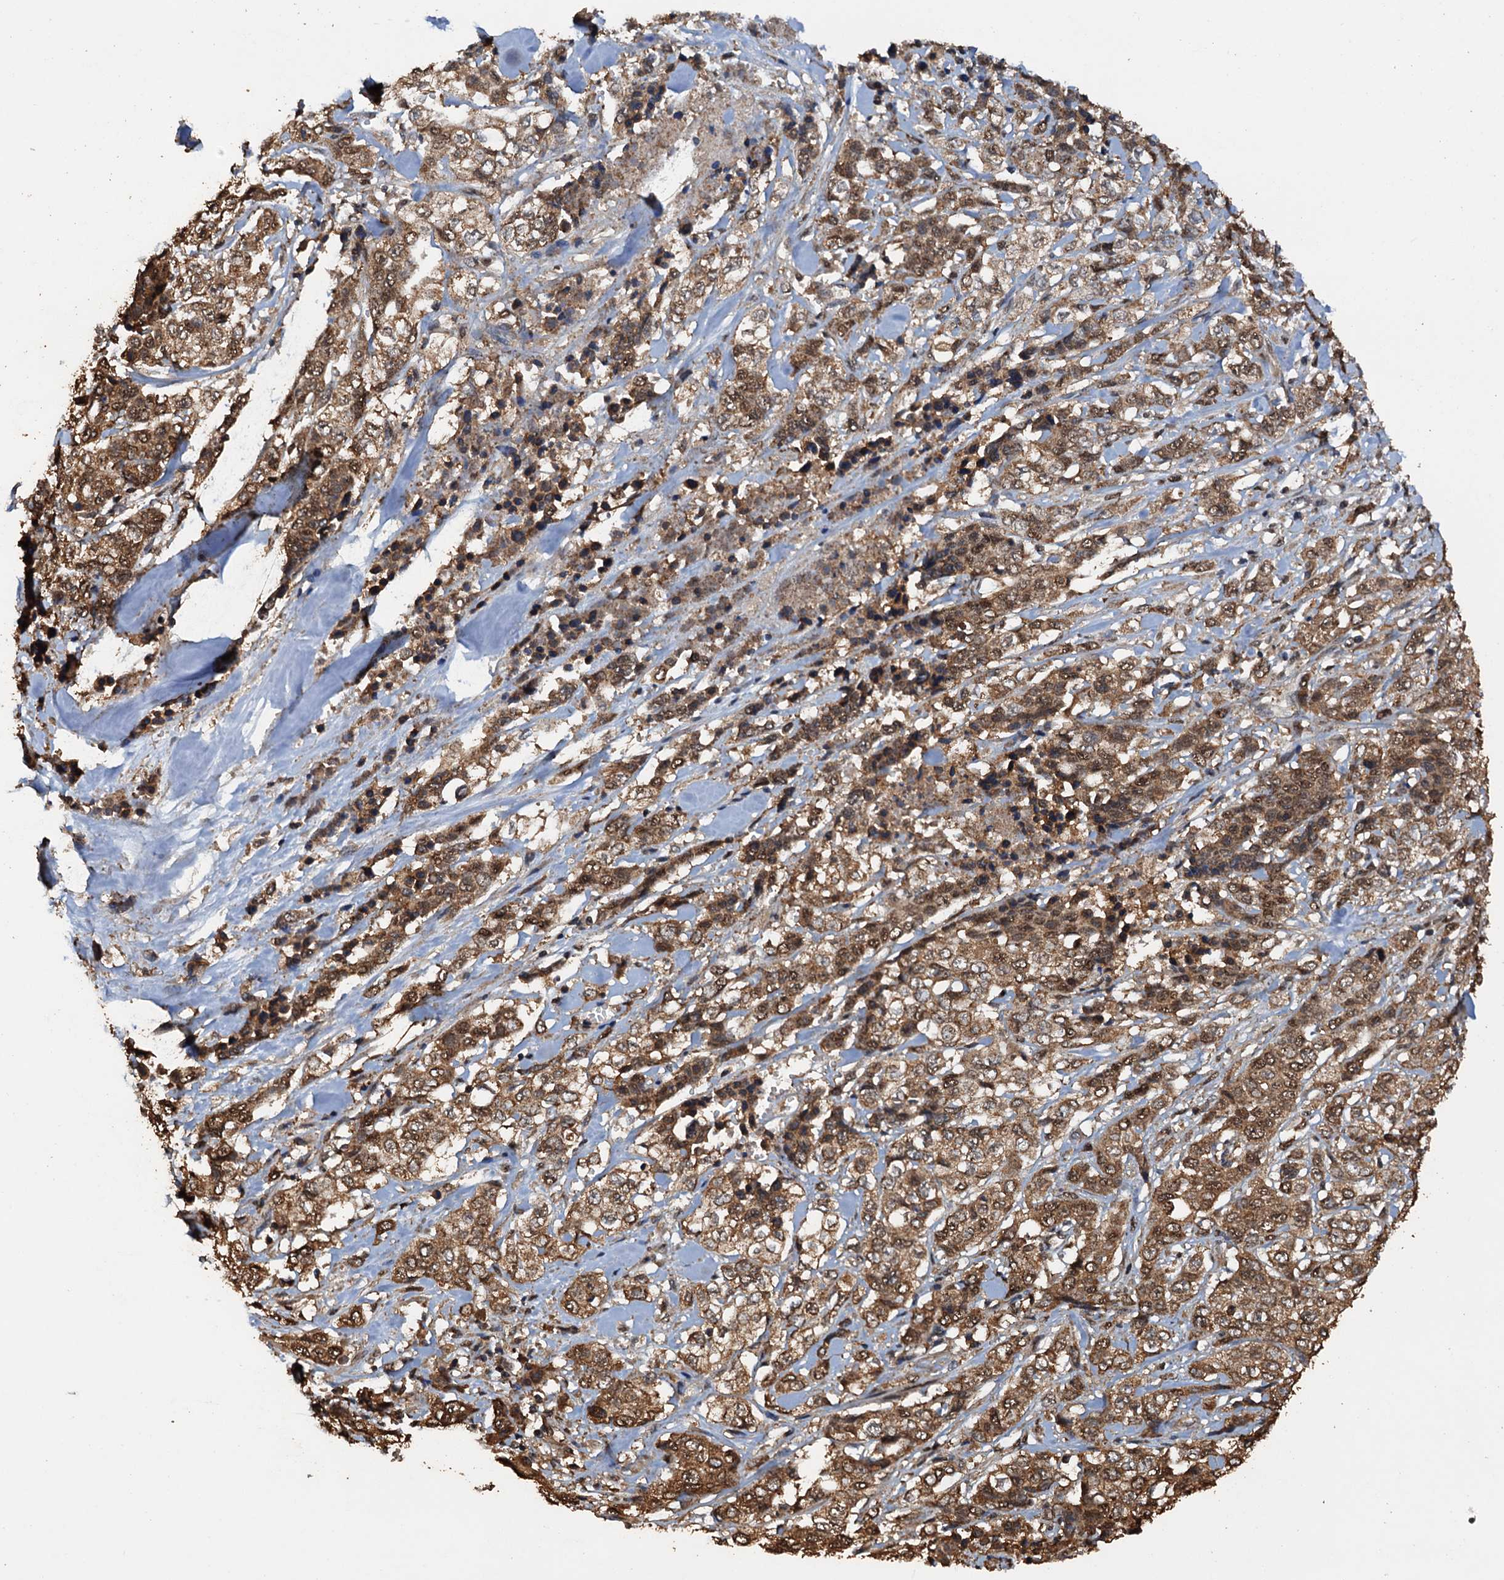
{"staining": {"intensity": "moderate", "quantity": ">75%", "location": "cytoplasmic/membranous"}, "tissue": "stomach cancer", "cell_type": "Tumor cells", "image_type": "cancer", "snomed": [{"axis": "morphology", "description": "Adenocarcinoma, NOS"}, {"axis": "topography", "description": "Stomach, upper"}], "caption": "Protein expression analysis of human adenocarcinoma (stomach) reveals moderate cytoplasmic/membranous expression in approximately >75% of tumor cells.", "gene": "PSMD9", "patient": {"sex": "male", "age": 62}}